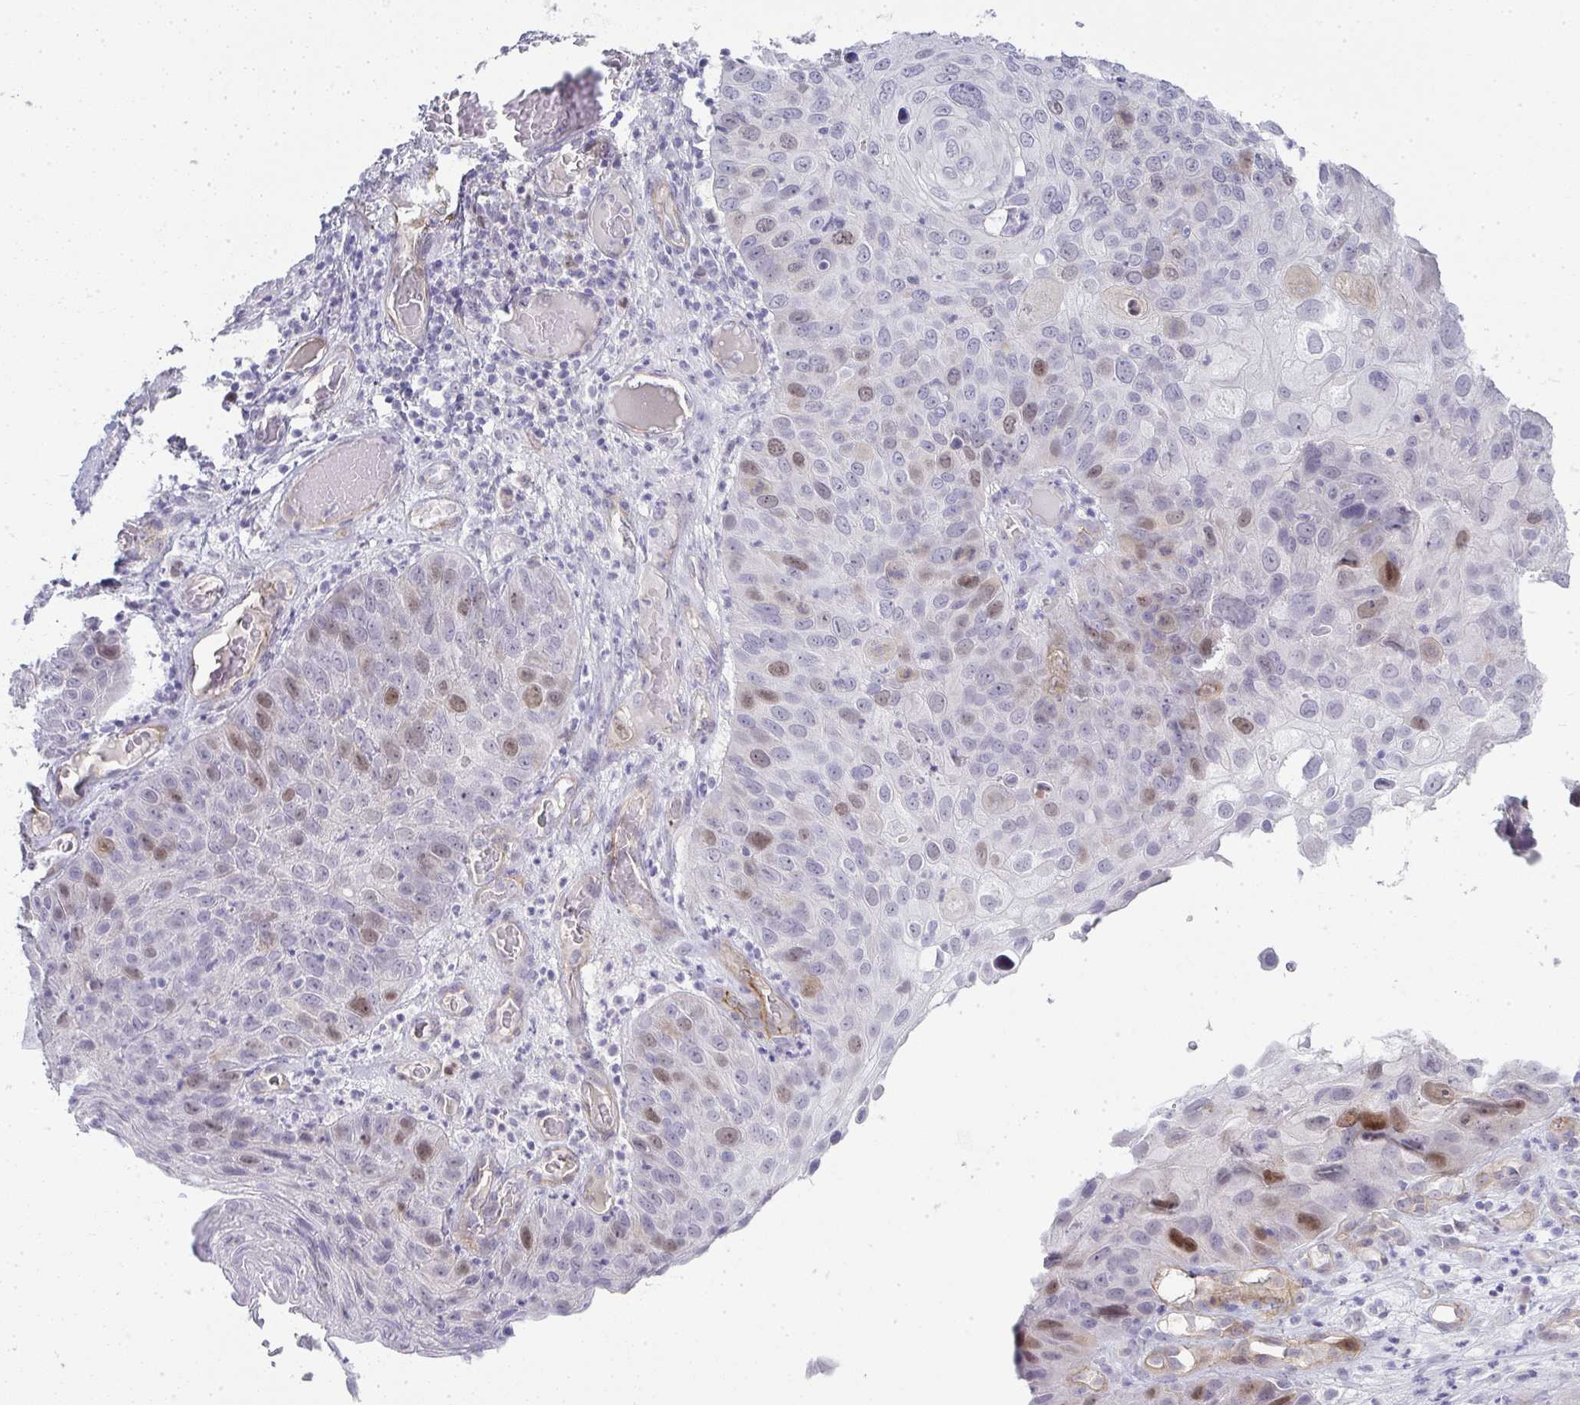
{"staining": {"intensity": "moderate", "quantity": "<25%", "location": "nuclear"}, "tissue": "skin cancer", "cell_type": "Tumor cells", "image_type": "cancer", "snomed": [{"axis": "morphology", "description": "Squamous cell carcinoma, NOS"}, {"axis": "topography", "description": "Skin"}], "caption": "A high-resolution photomicrograph shows immunohistochemistry (IHC) staining of squamous cell carcinoma (skin), which shows moderate nuclear positivity in approximately <25% of tumor cells.", "gene": "UBE2S", "patient": {"sex": "male", "age": 87}}